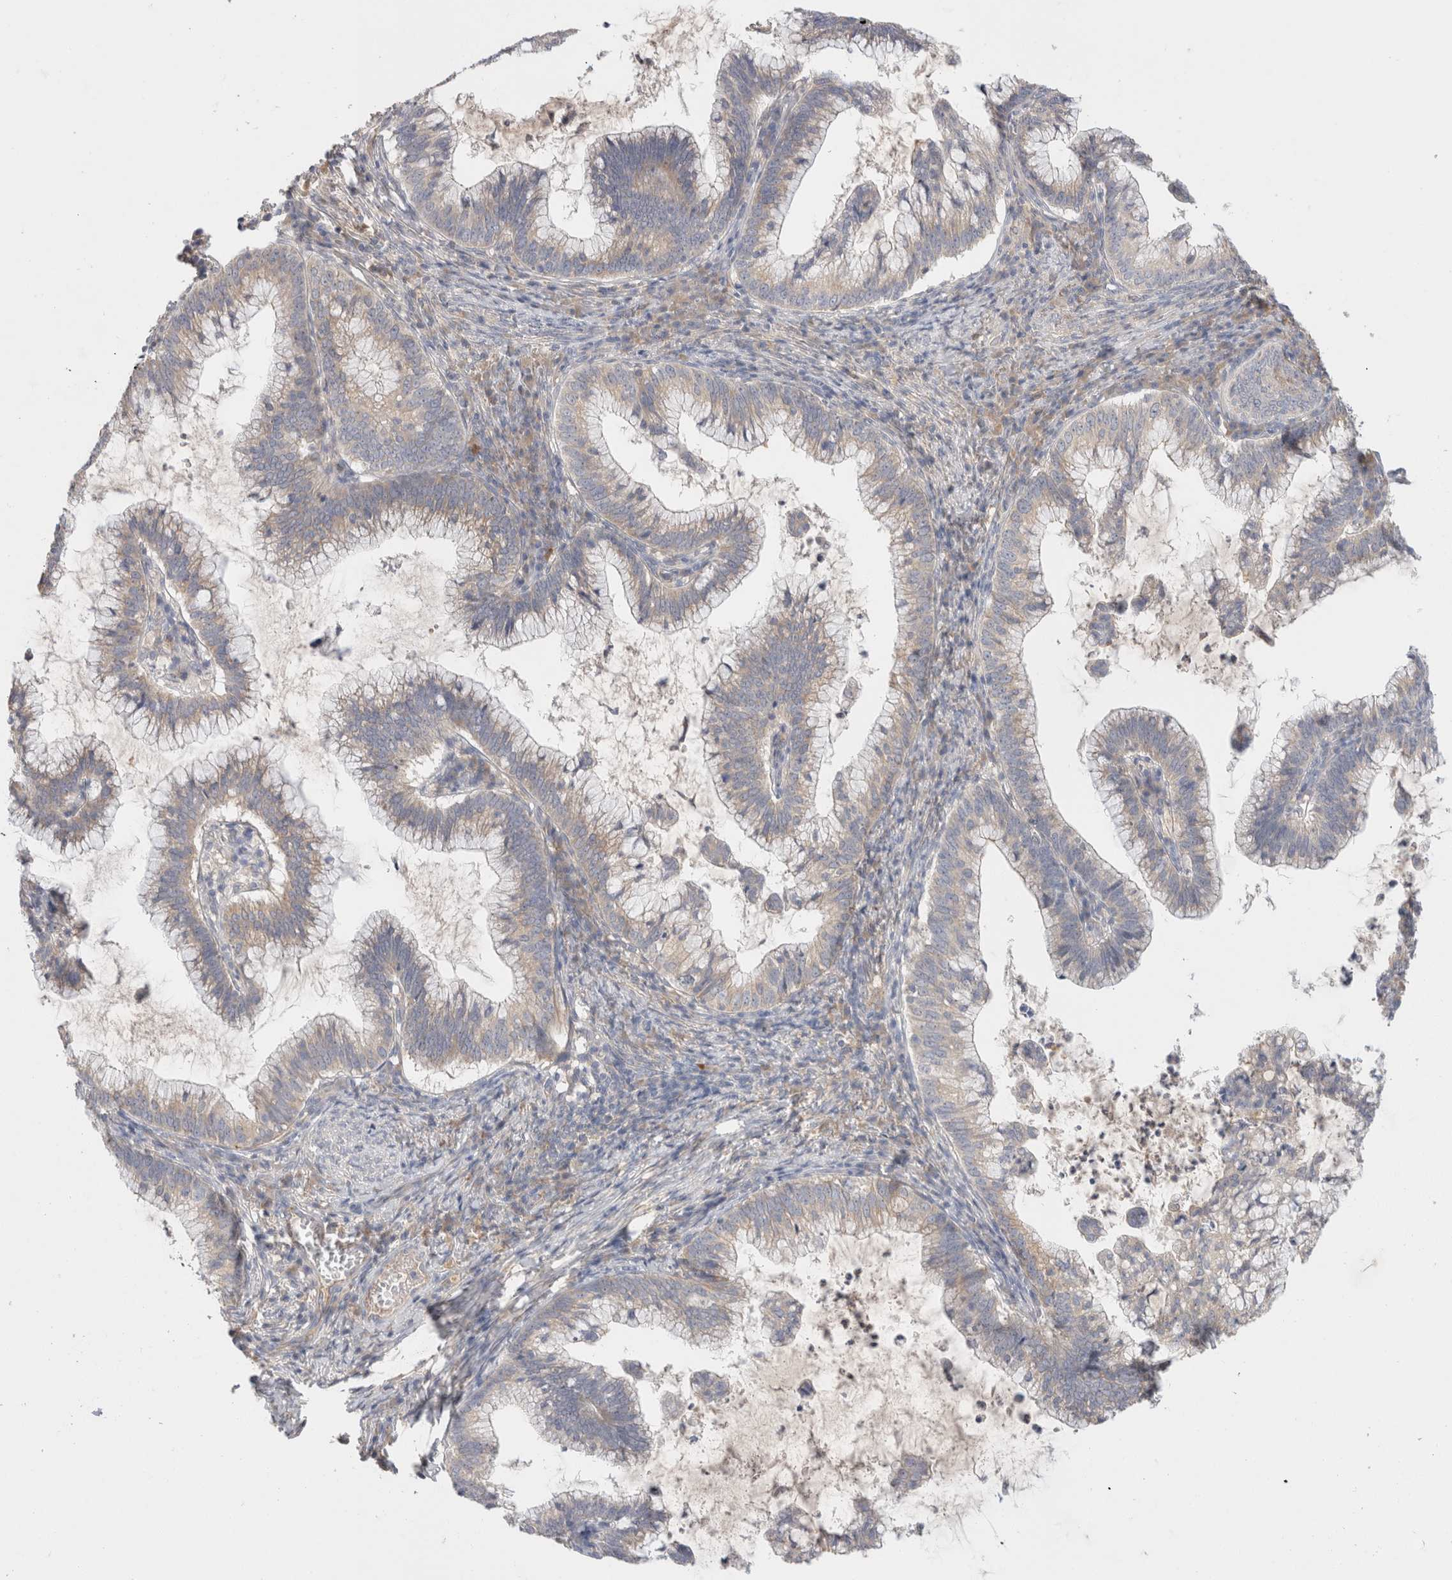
{"staining": {"intensity": "weak", "quantity": ">75%", "location": "cytoplasmic/membranous"}, "tissue": "cervical cancer", "cell_type": "Tumor cells", "image_type": "cancer", "snomed": [{"axis": "morphology", "description": "Adenocarcinoma, NOS"}, {"axis": "topography", "description": "Cervix"}], "caption": "A high-resolution image shows immunohistochemistry staining of cervical cancer, which demonstrates weak cytoplasmic/membranous expression in about >75% of tumor cells.", "gene": "SGK3", "patient": {"sex": "female", "age": 36}}